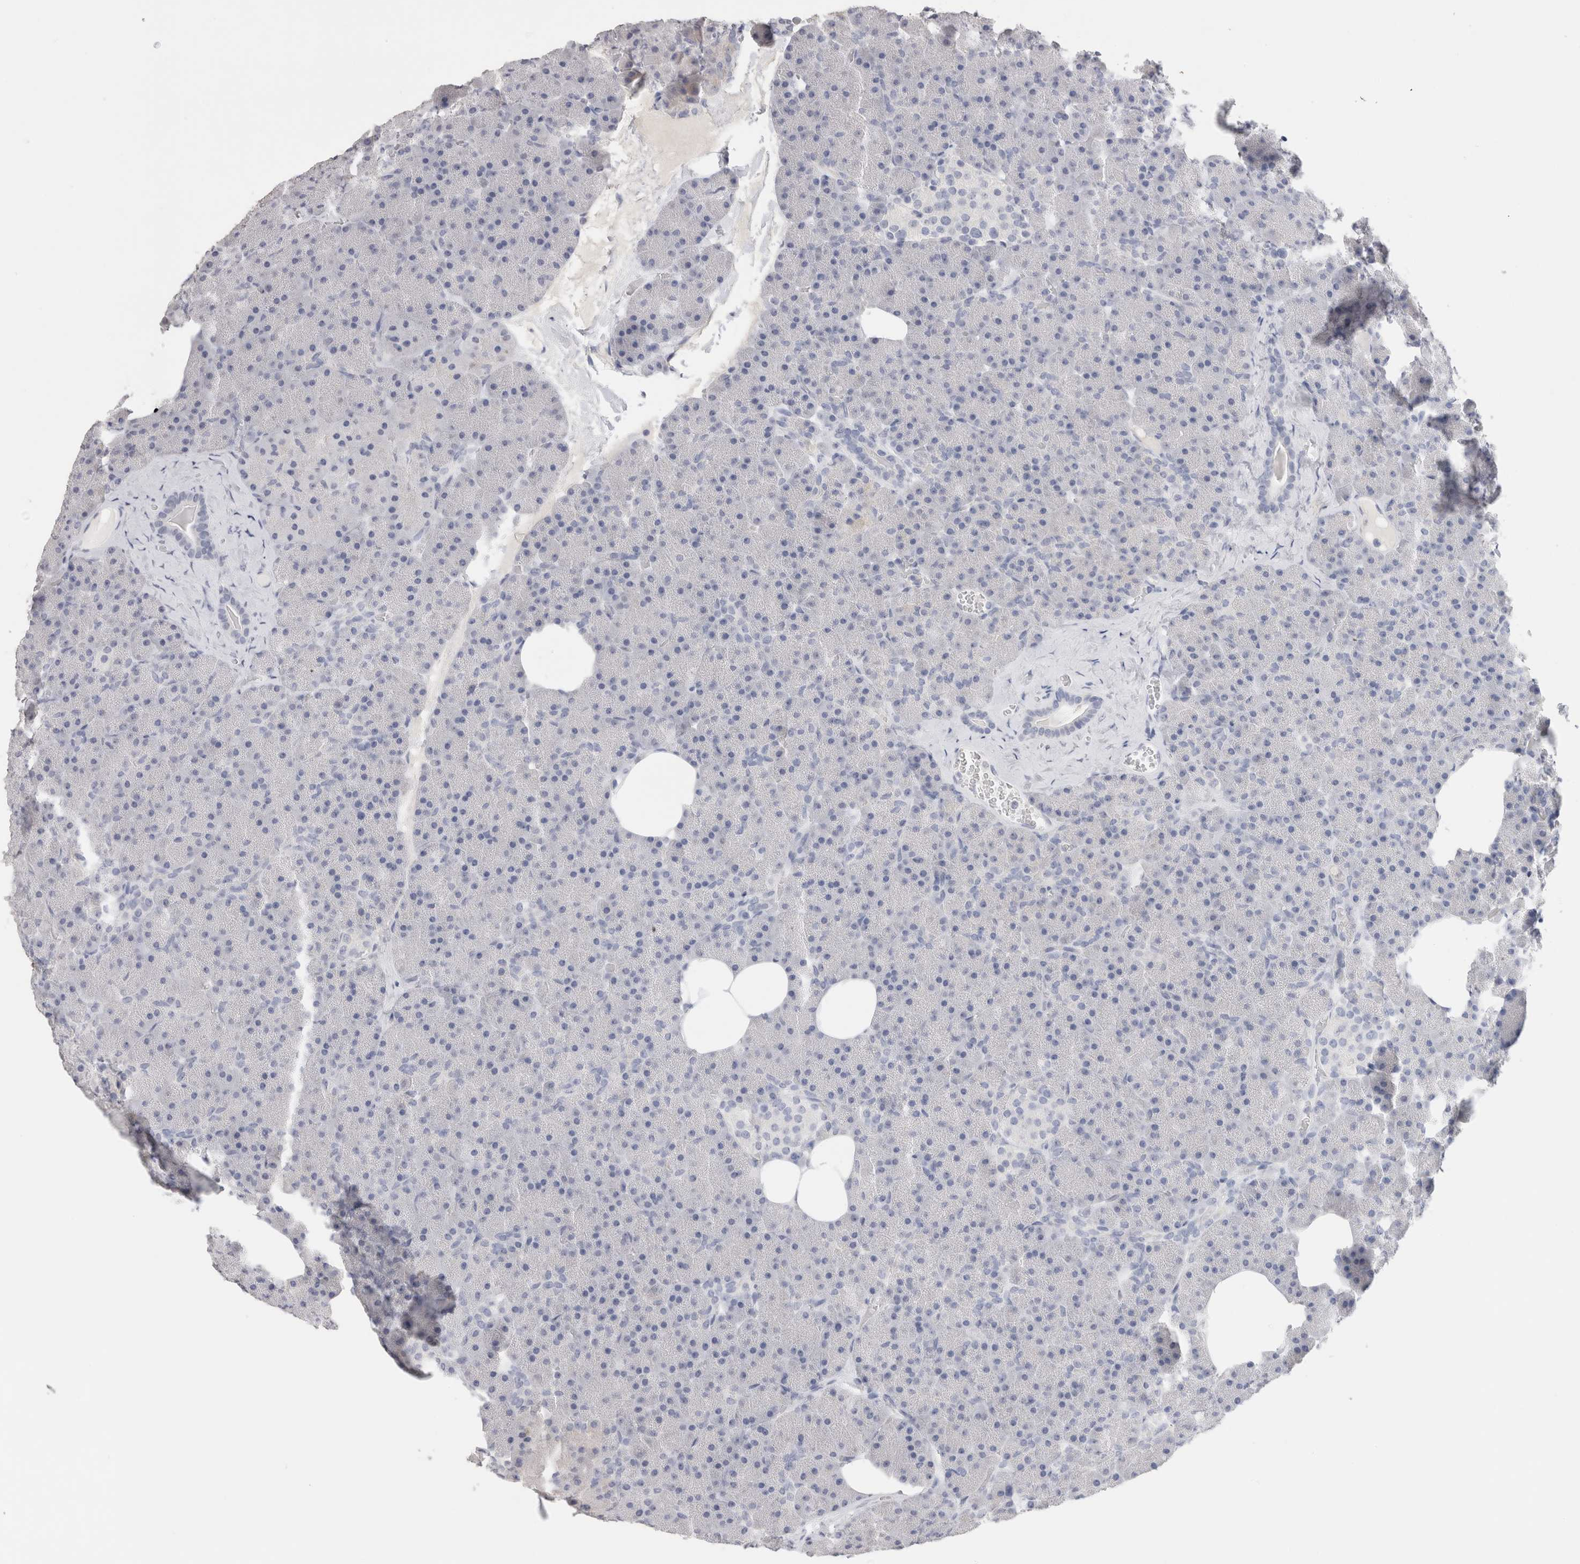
{"staining": {"intensity": "negative", "quantity": "none", "location": "none"}, "tissue": "pancreas", "cell_type": "Exocrine glandular cells", "image_type": "normal", "snomed": [{"axis": "morphology", "description": "Normal tissue, NOS"}, {"axis": "morphology", "description": "Carcinoid, malignant, NOS"}, {"axis": "topography", "description": "Pancreas"}], "caption": "A micrograph of pancreas stained for a protein displays no brown staining in exocrine glandular cells.", "gene": "LAMP3", "patient": {"sex": "female", "age": 35}}